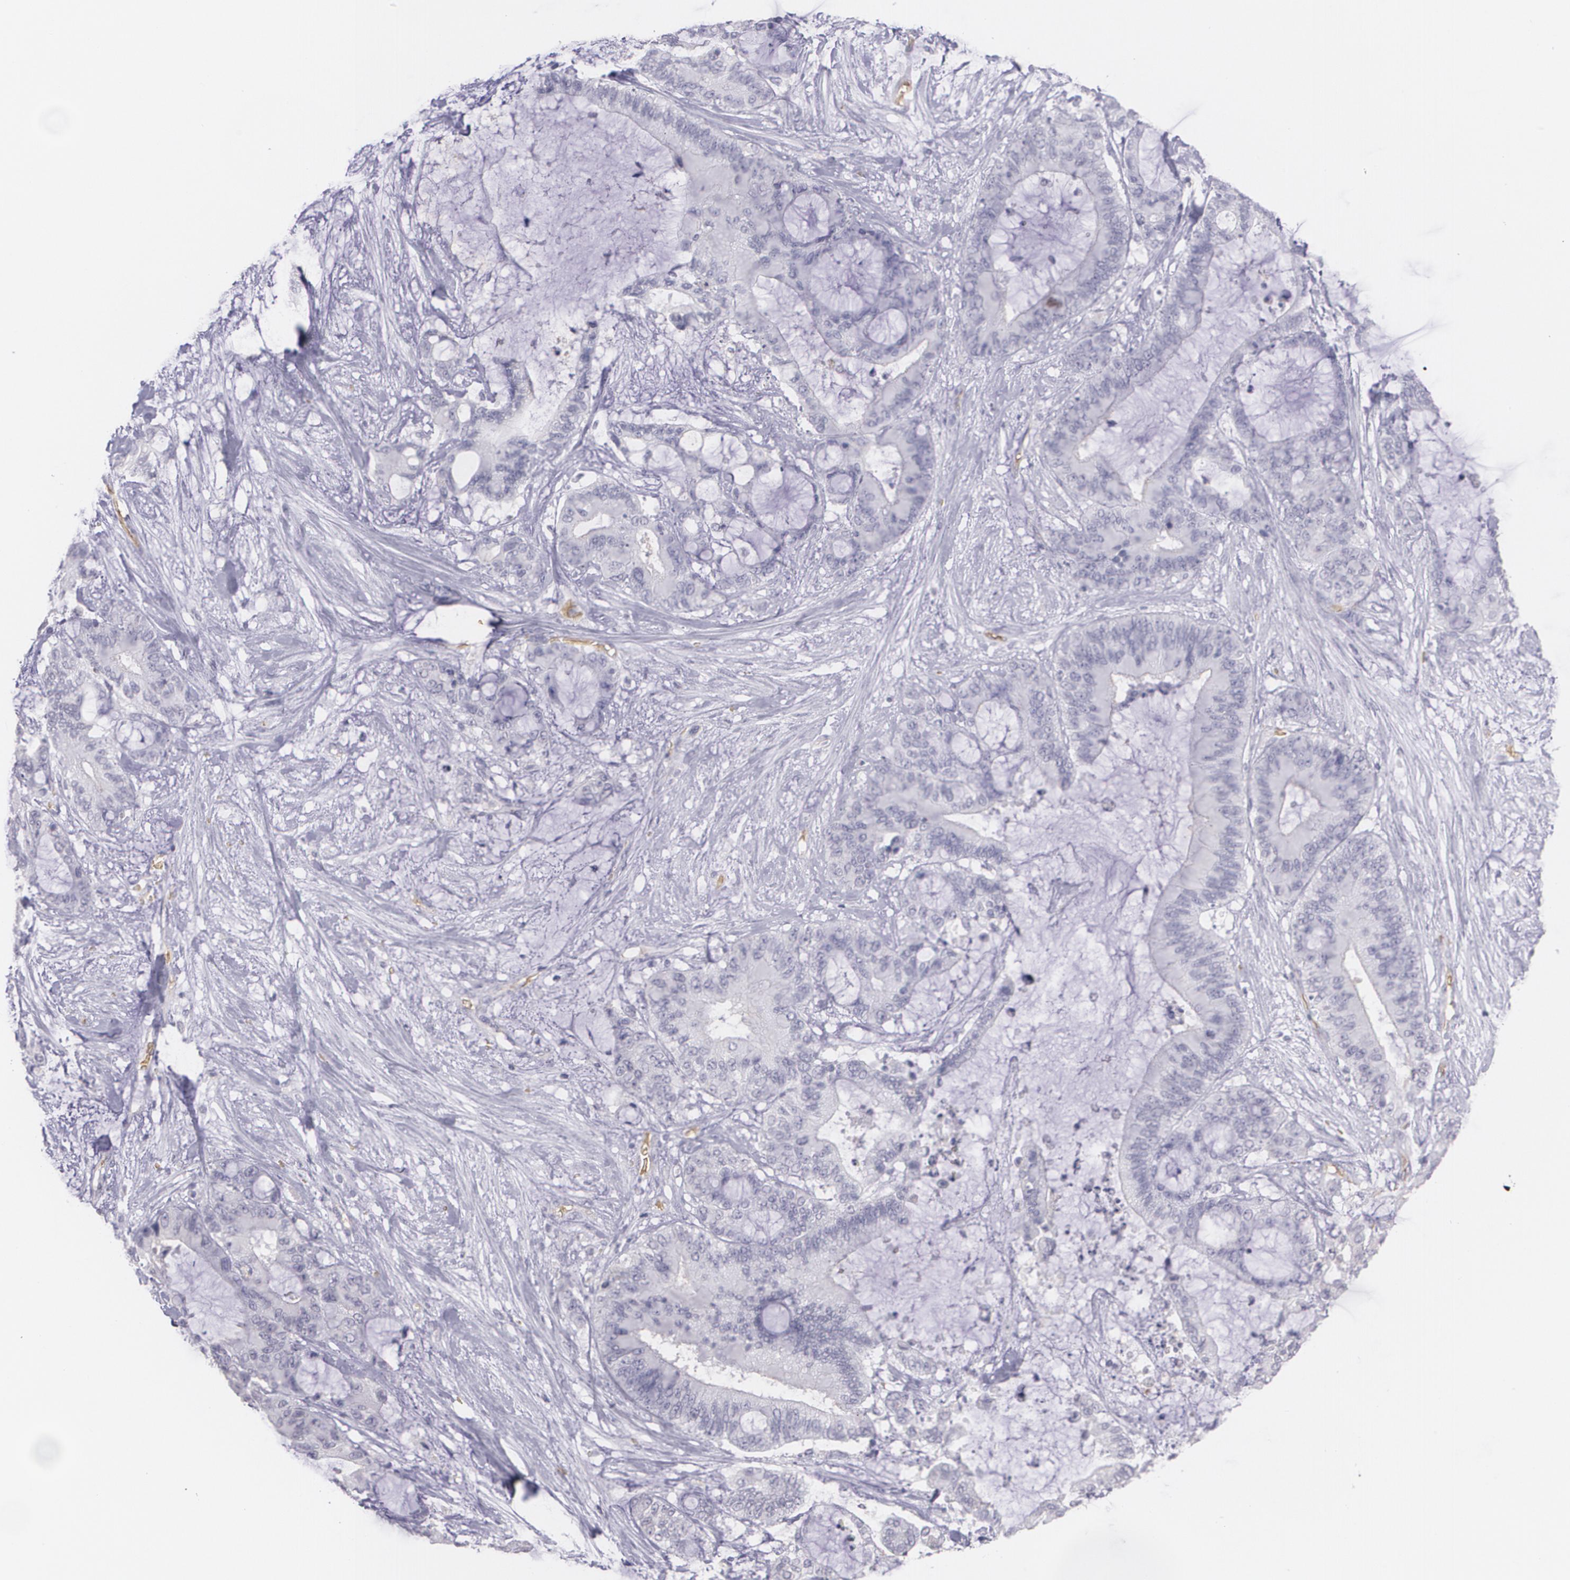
{"staining": {"intensity": "negative", "quantity": "none", "location": "none"}, "tissue": "liver cancer", "cell_type": "Tumor cells", "image_type": "cancer", "snomed": [{"axis": "morphology", "description": "Cholangiocarcinoma"}, {"axis": "topography", "description": "Liver"}], "caption": "This photomicrograph is of liver cancer stained with immunohistochemistry (IHC) to label a protein in brown with the nuclei are counter-stained blue. There is no expression in tumor cells.", "gene": "ACE", "patient": {"sex": "female", "age": 73}}